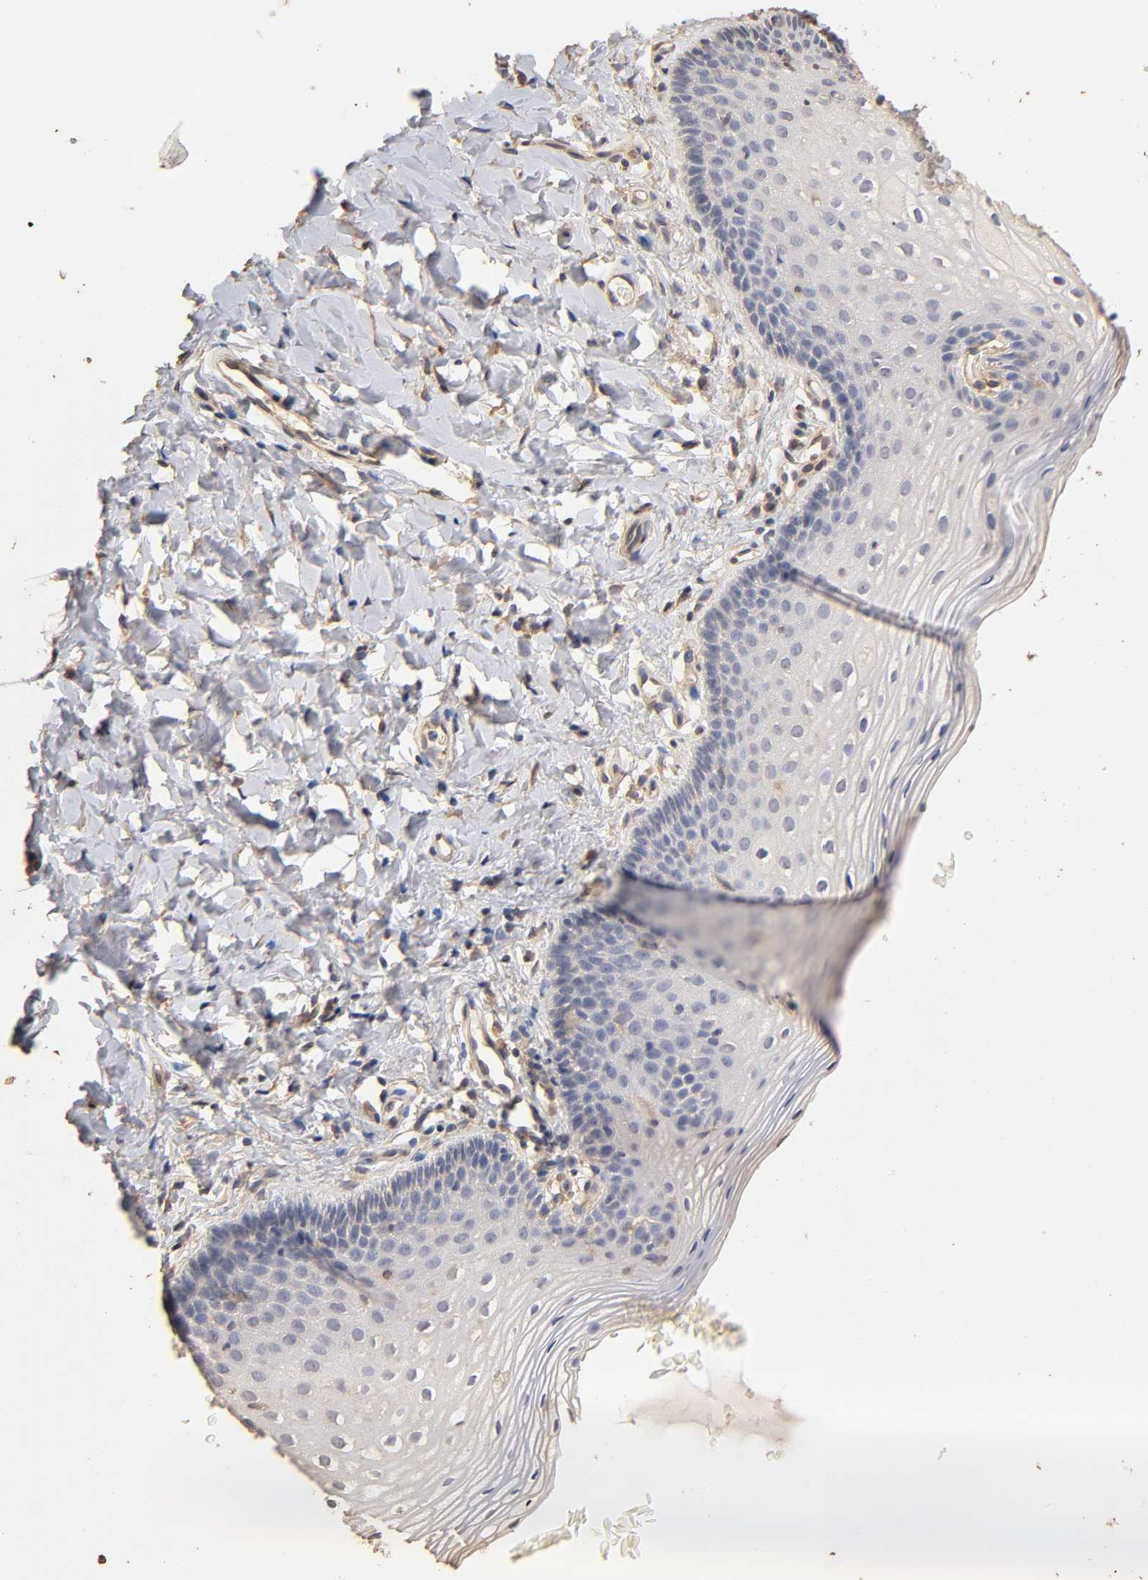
{"staining": {"intensity": "negative", "quantity": "none", "location": "none"}, "tissue": "vagina", "cell_type": "Squamous epithelial cells", "image_type": "normal", "snomed": [{"axis": "morphology", "description": "Normal tissue, NOS"}, {"axis": "topography", "description": "Vagina"}], "caption": "Immunohistochemistry of normal human vagina demonstrates no staining in squamous epithelial cells.", "gene": "VSIG4", "patient": {"sex": "female", "age": 55}}